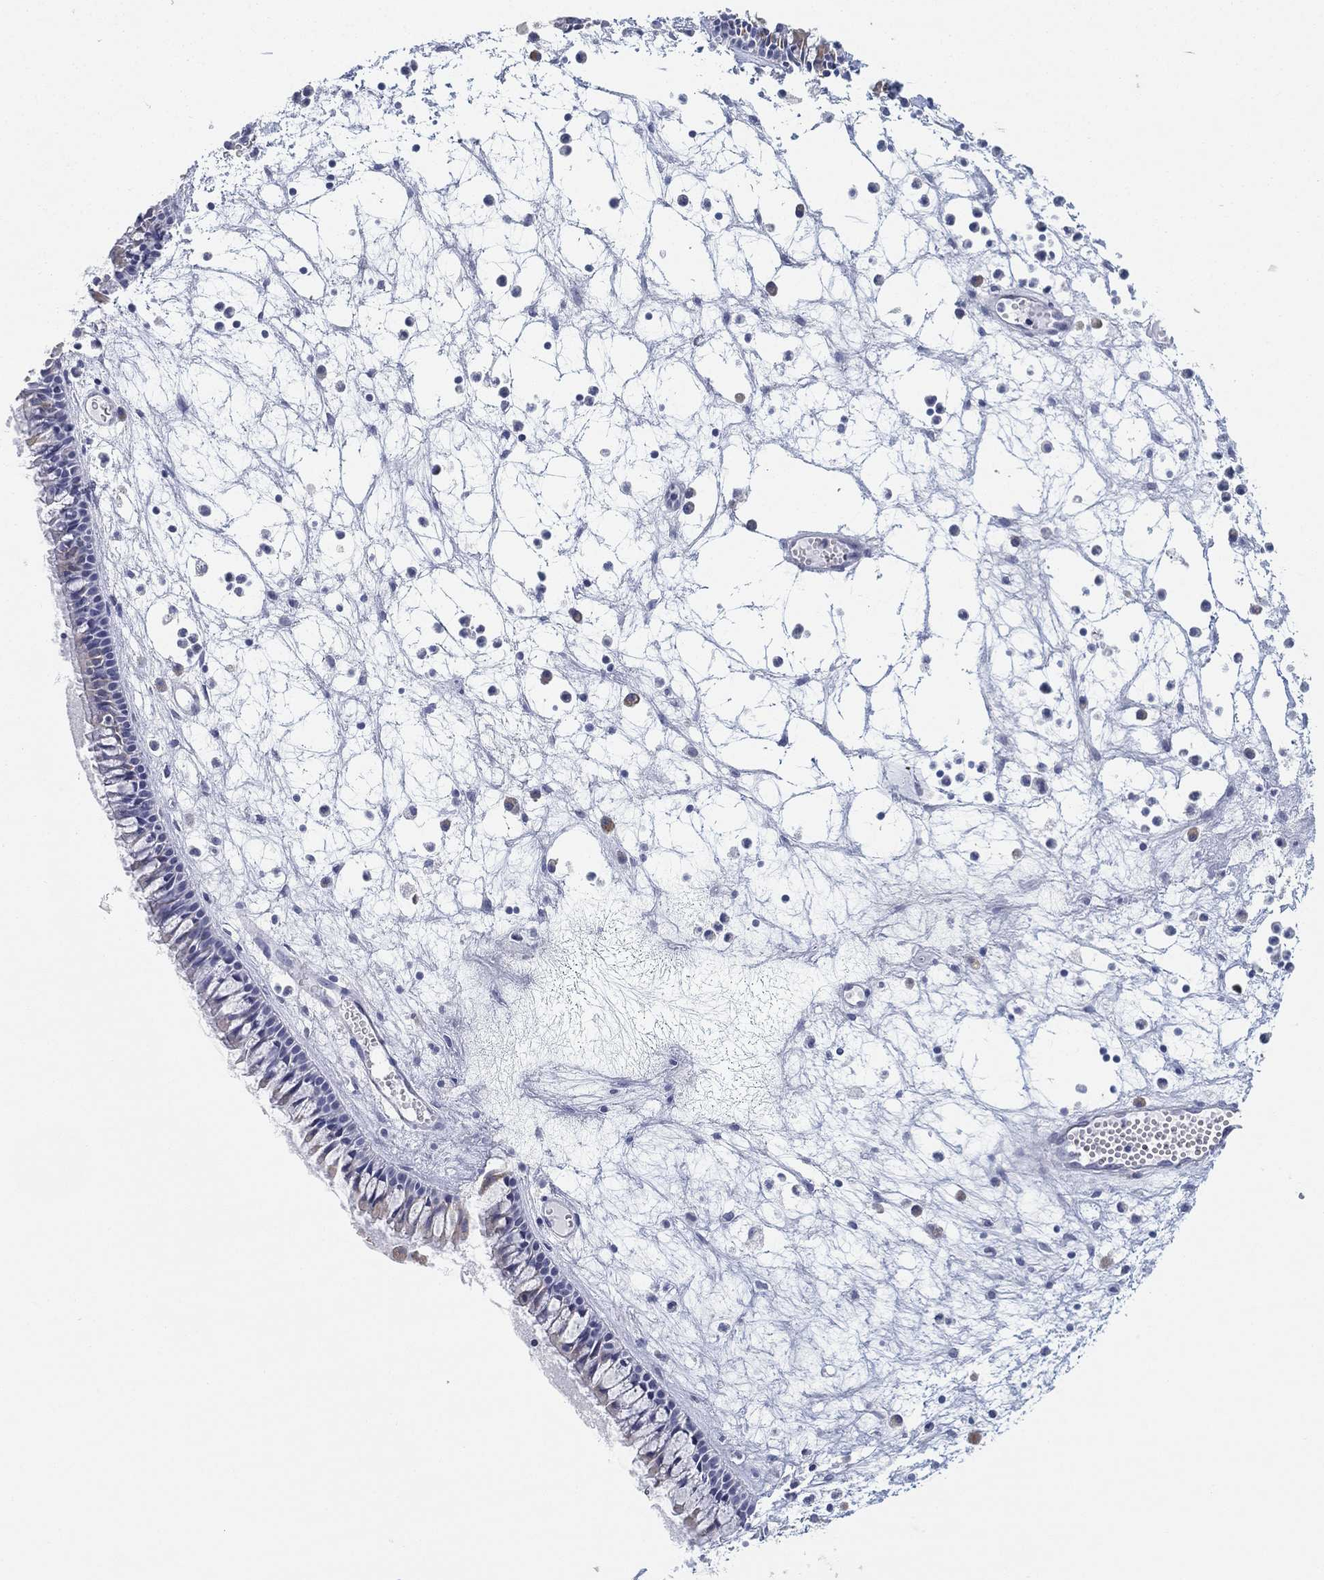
{"staining": {"intensity": "negative", "quantity": "none", "location": "none"}, "tissue": "nasopharynx", "cell_type": "Respiratory epithelial cells", "image_type": "normal", "snomed": [{"axis": "morphology", "description": "Normal tissue, NOS"}, {"axis": "topography", "description": "Nasopharynx"}], "caption": "Micrograph shows no significant protein staining in respiratory epithelial cells of benign nasopharynx. The staining was performed using DAB to visualize the protein expression in brown, while the nuclei were stained in blue with hematoxylin (Magnification: 20x).", "gene": "GCNA", "patient": {"sex": "female", "age": 47}}